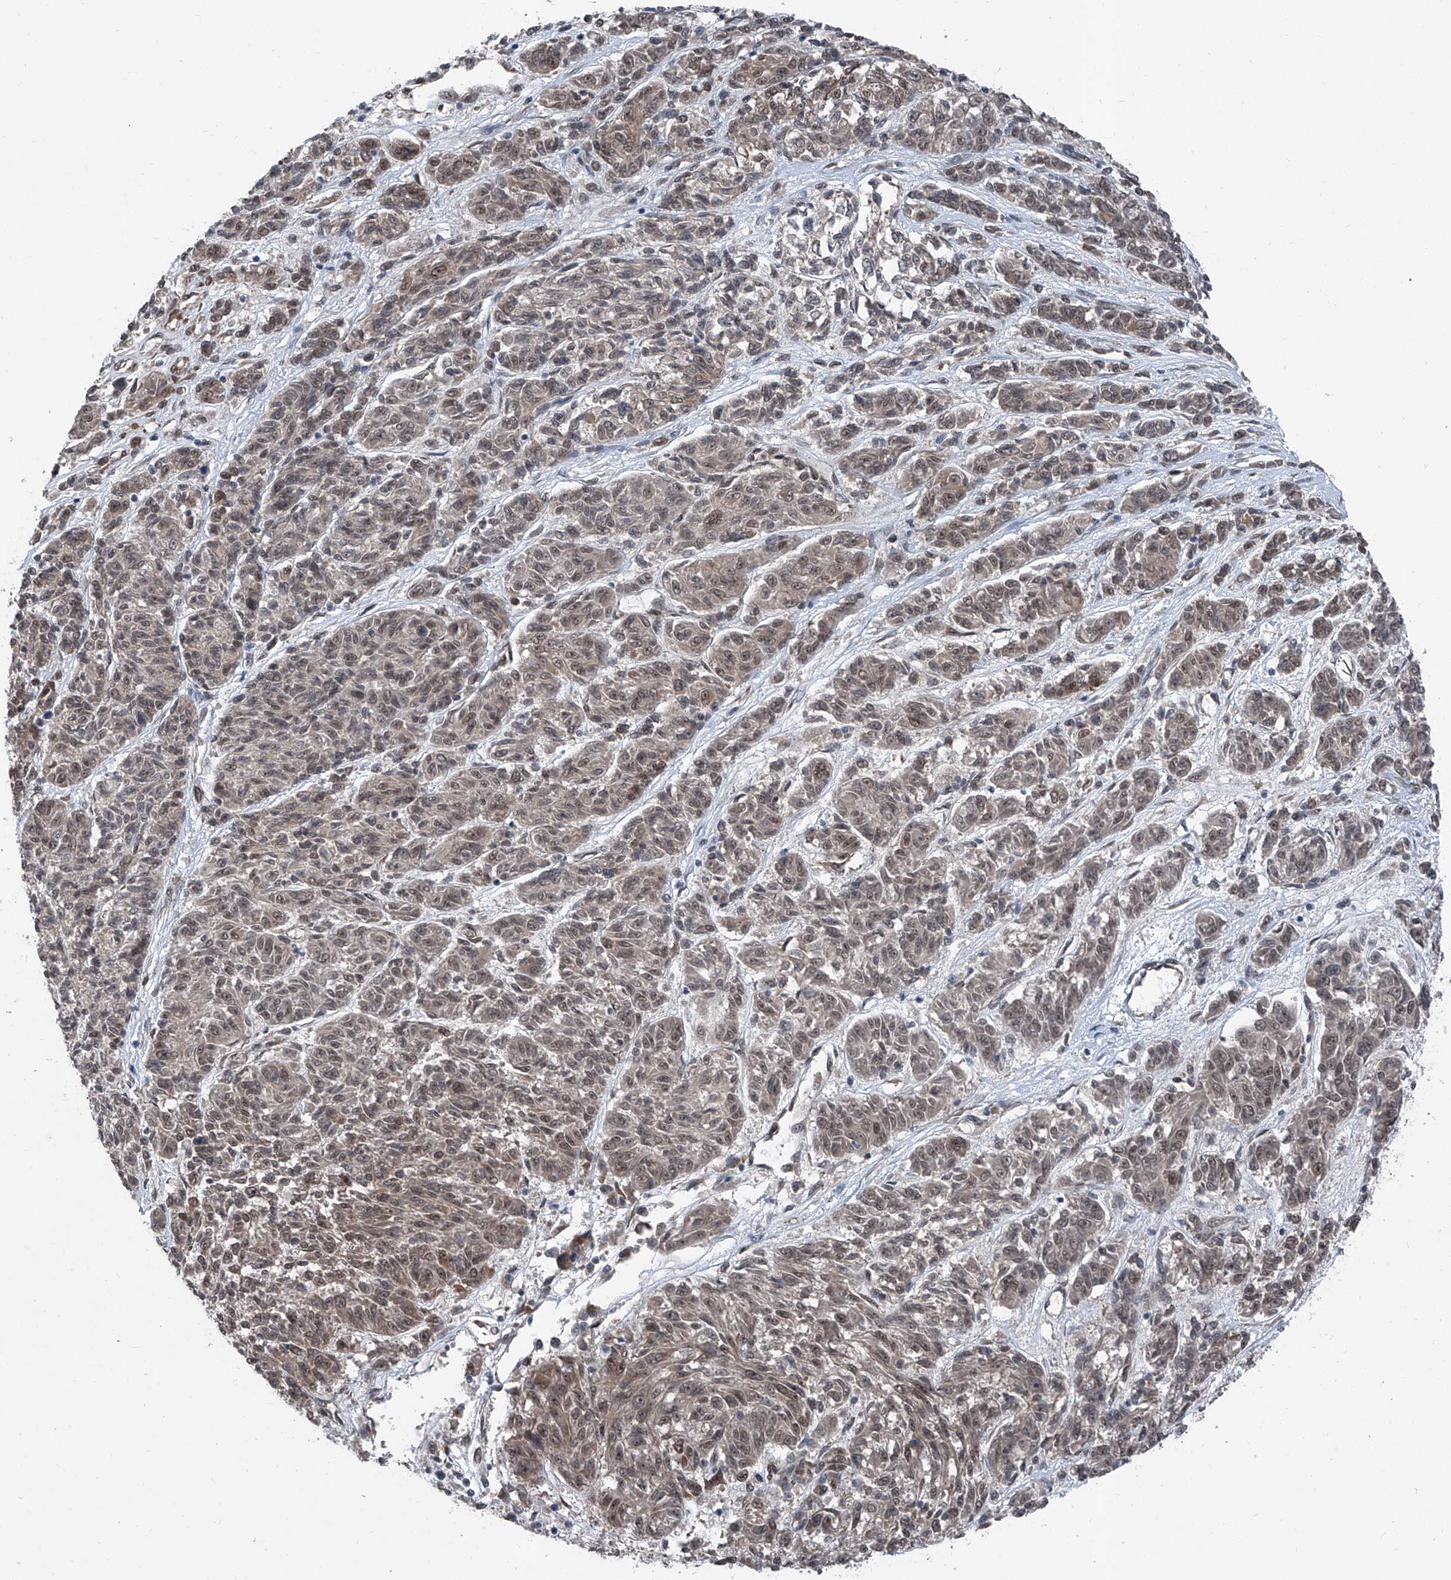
{"staining": {"intensity": "weak", "quantity": ">75%", "location": "cytoplasmic/membranous,nuclear"}, "tissue": "melanoma", "cell_type": "Tumor cells", "image_type": "cancer", "snomed": [{"axis": "morphology", "description": "Malignant melanoma, NOS"}, {"axis": "topography", "description": "Skin"}], "caption": "Tumor cells demonstrate weak cytoplasmic/membranous and nuclear staining in approximately >75% of cells in melanoma.", "gene": "COA7", "patient": {"sex": "male", "age": 53}}